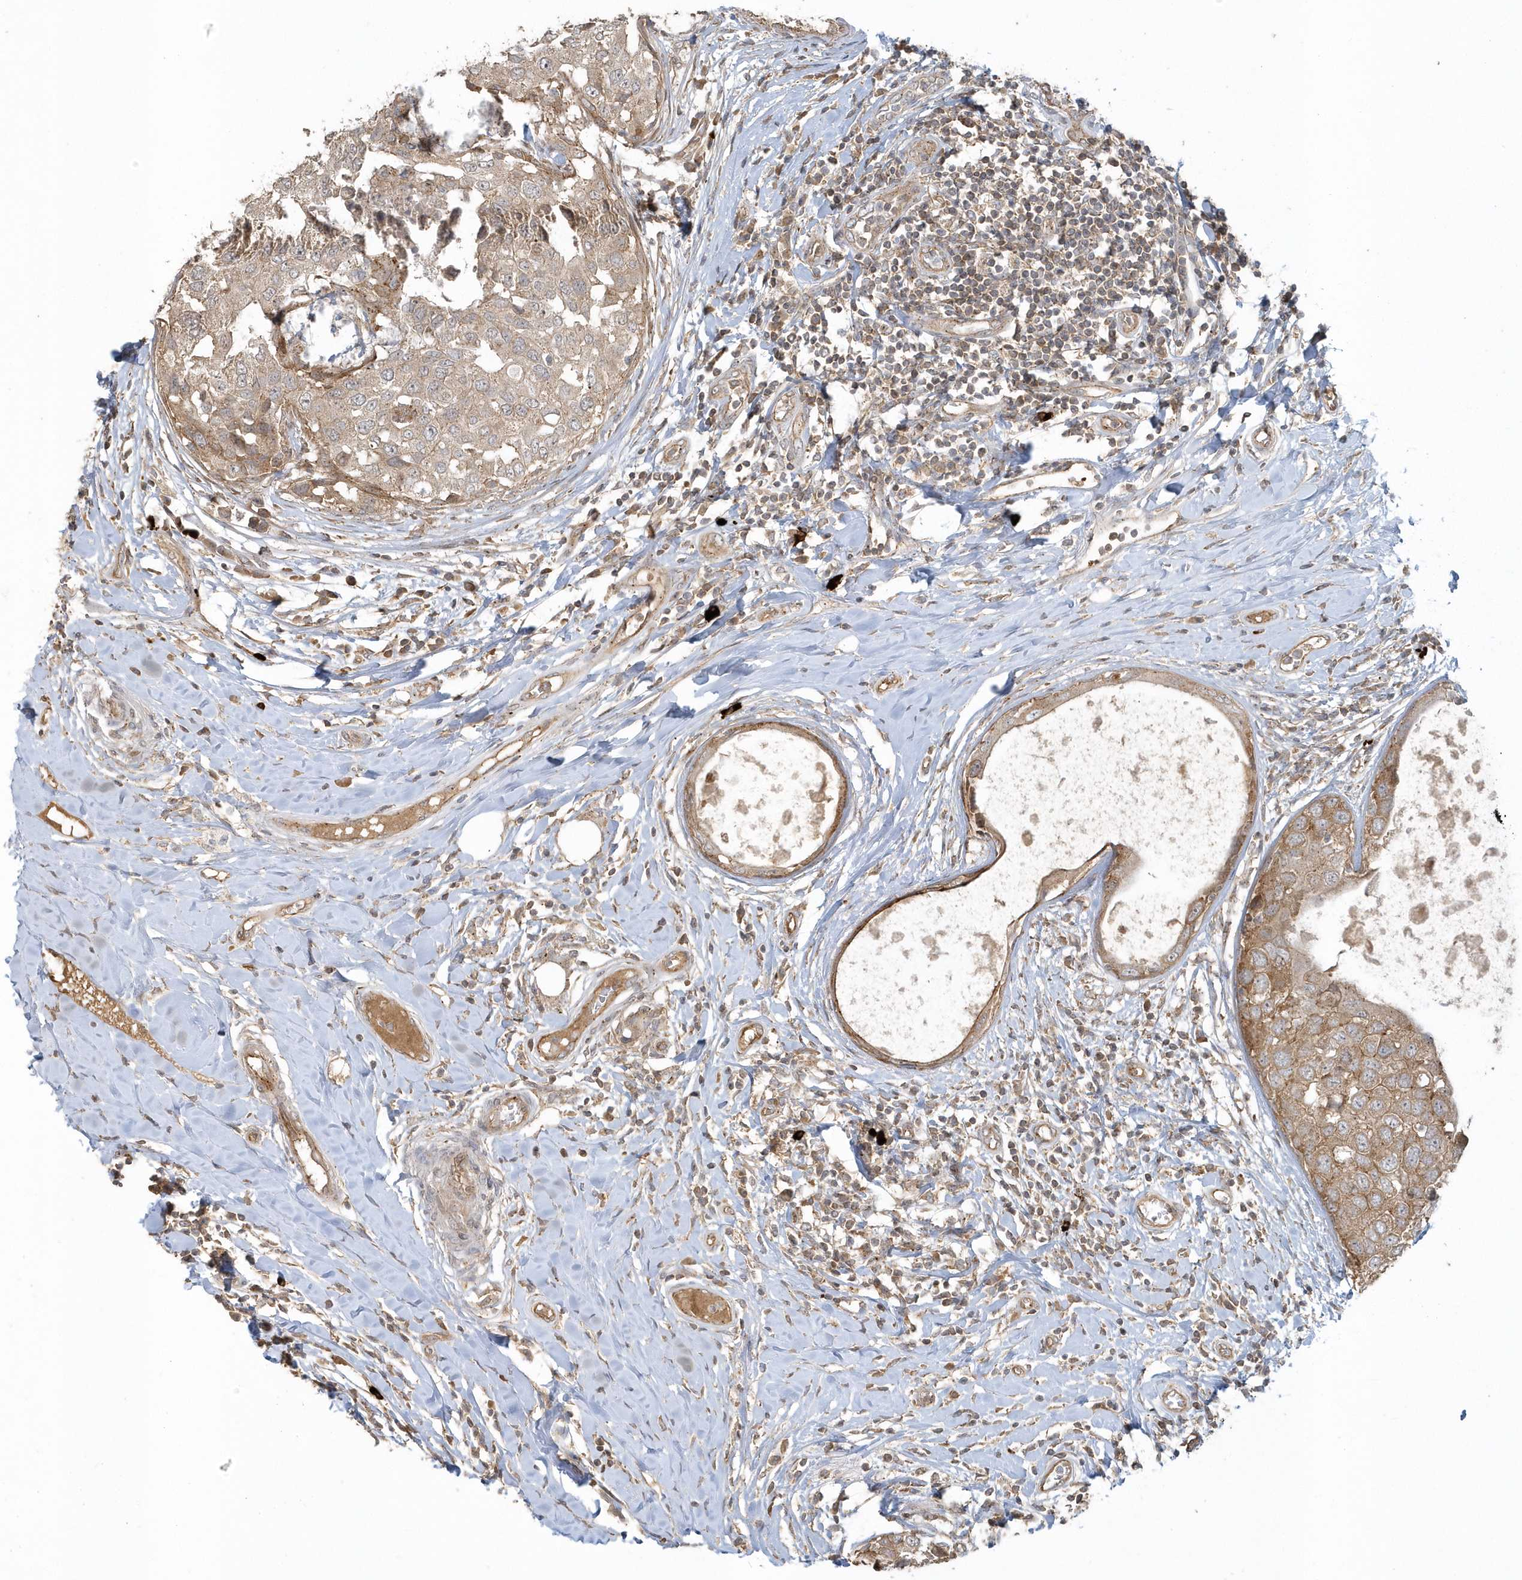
{"staining": {"intensity": "moderate", "quantity": ">75%", "location": "cytoplasmic/membranous"}, "tissue": "breast cancer", "cell_type": "Tumor cells", "image_type": "cancer", "snomed": [{"axis": "morphology", "description": "Duct carcinoma"}, {"axis": "topography", "description": "Breast"}], "caption": "Immunohistochemistry of infiltrating ductal carcinoma (breast) demonstrates medium levels of moderate cytoplasmic/membranous positivity in approximately >75% of tumor cells.", "gene": "STIM2", "patient": {"sex": "female", "age": 27}}